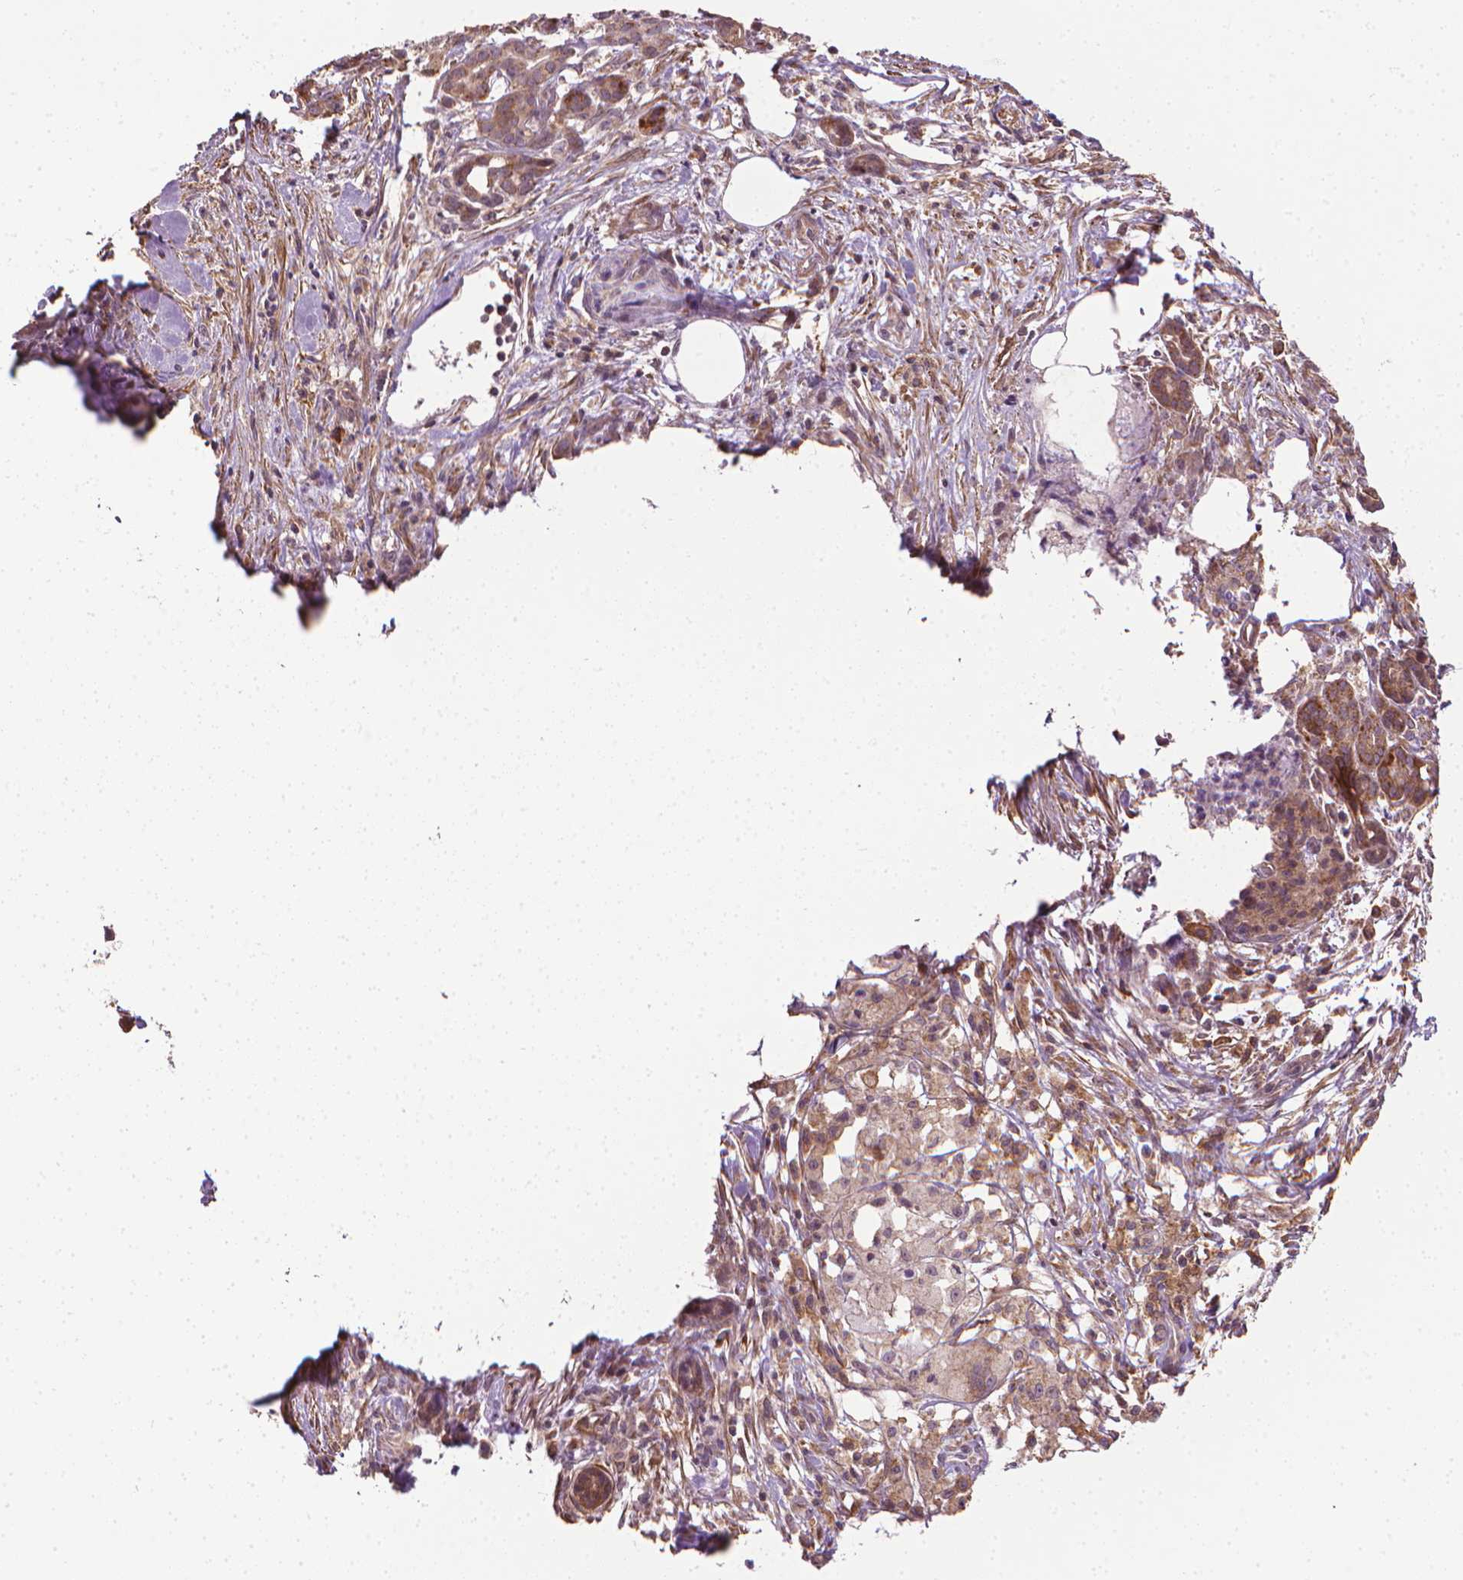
{"staining": {"intensity": "moderate", "quantity": ">75%", "location": "cytoplasmic/membranous"}, "tissue": "pancreatic cancer", "cell_type": "Tumor cells", "image_type": "cancer", "snomed": [{"axis": "morphology", "description": "Adenocarcinoma, NOS"}, {"axis": "topography", "description": "Pancreas"}], "caption": "Tumor cells reveal medium levels of moderate cytoplasmic/membranous positivity in about >75% of cells in human adenocarcinoma (pancreatic).", "gene": "PRAG1", "patient": {"sex": "female", "age": 66}}